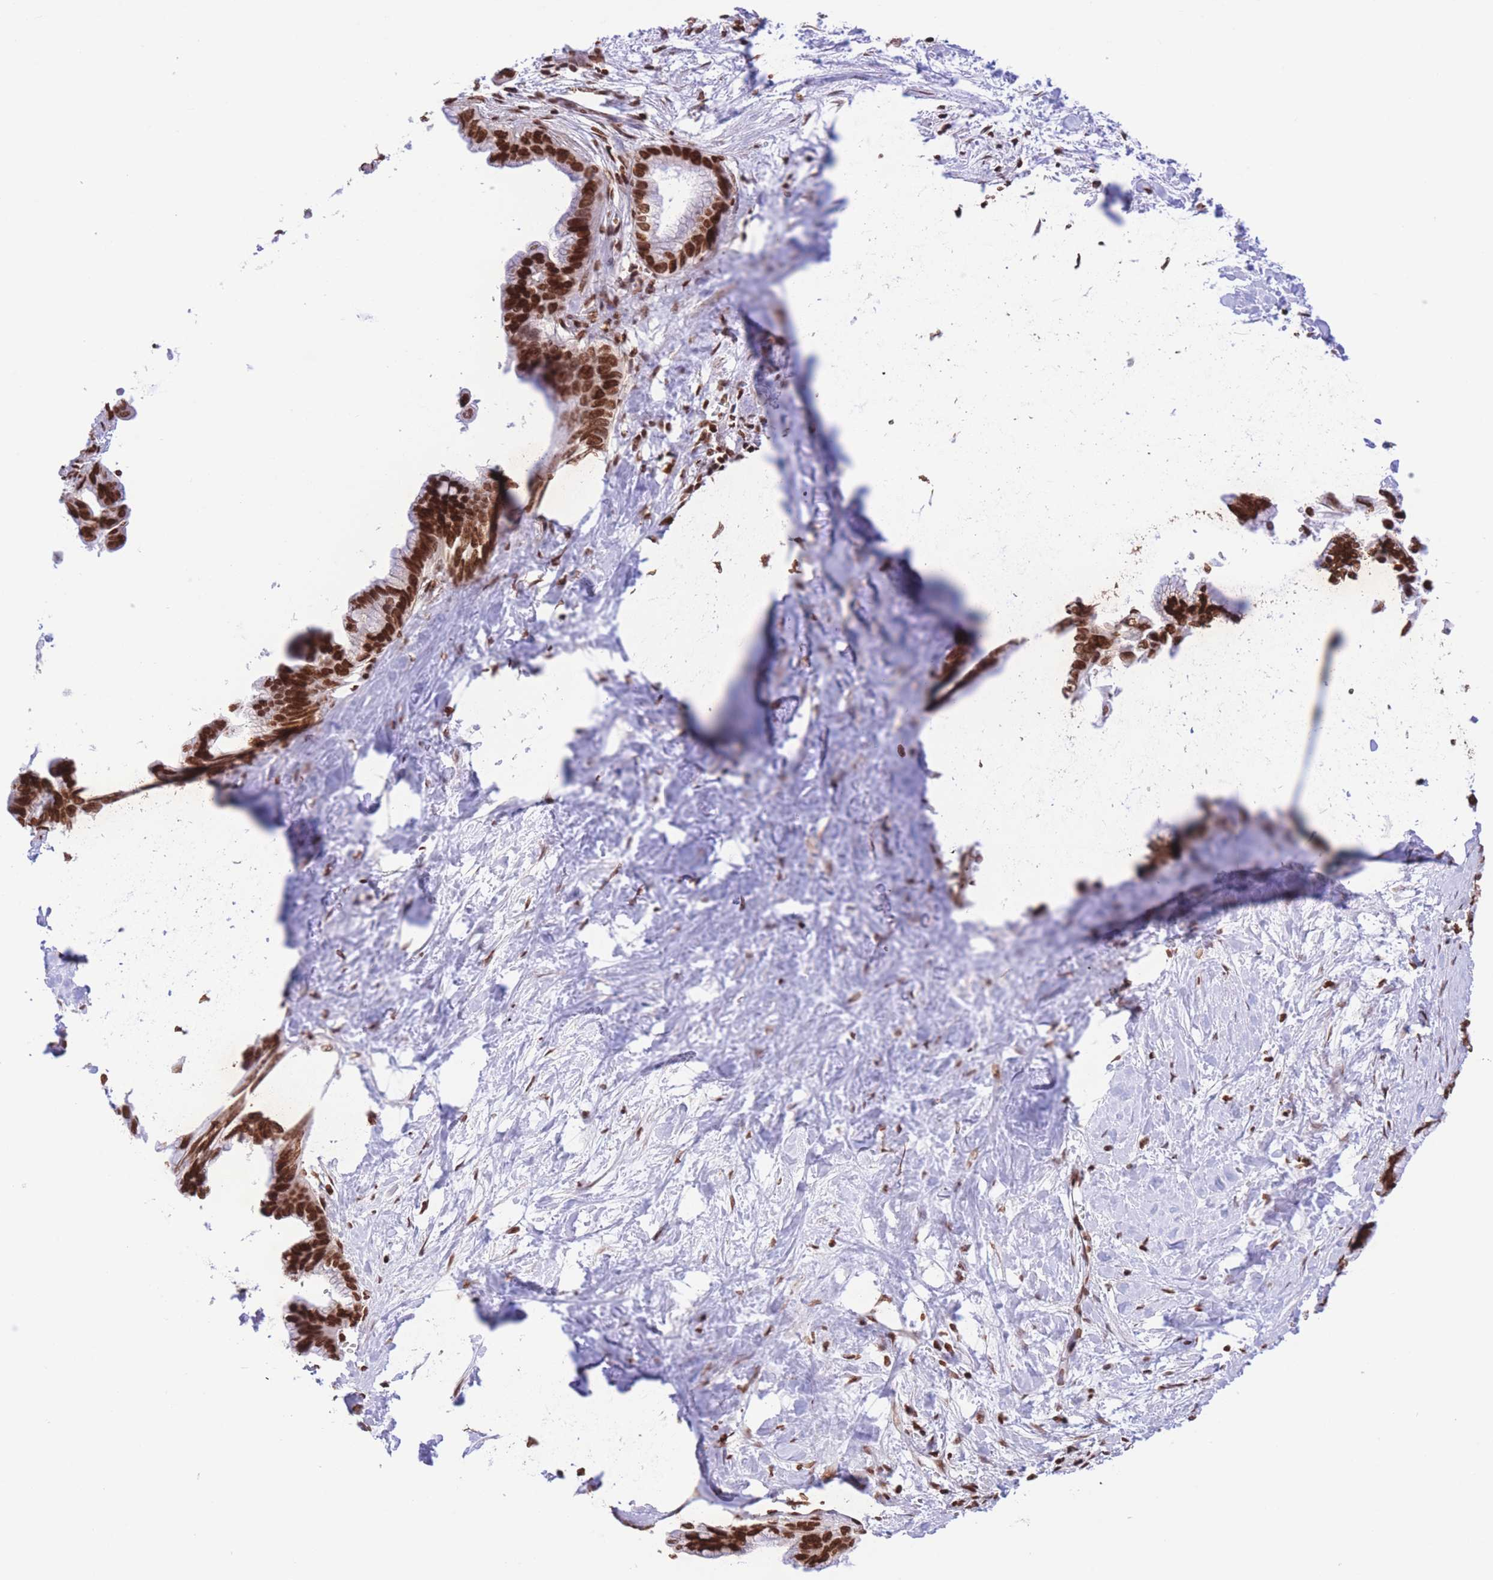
{"staining": {"intensity": "strong", "quantity": ">75%", "location": "nuclear"}, "tissue": "pancreatic cancer", "cell_type": "Tumor cells", "image_type": "cancer", "snomed": [{"axis": "morphology", "description": "Adenocarcinoma, NOS"}, {"axis": "topography", "description": "Pancreas"}], "caption": "Protein expression analysis of pancreatic adenocarcinoma displays strong nuclear staining in approximately >75% of tumor cells.", "gene": "H2BC11", "patient": {"sex": "male", "age": 61}}